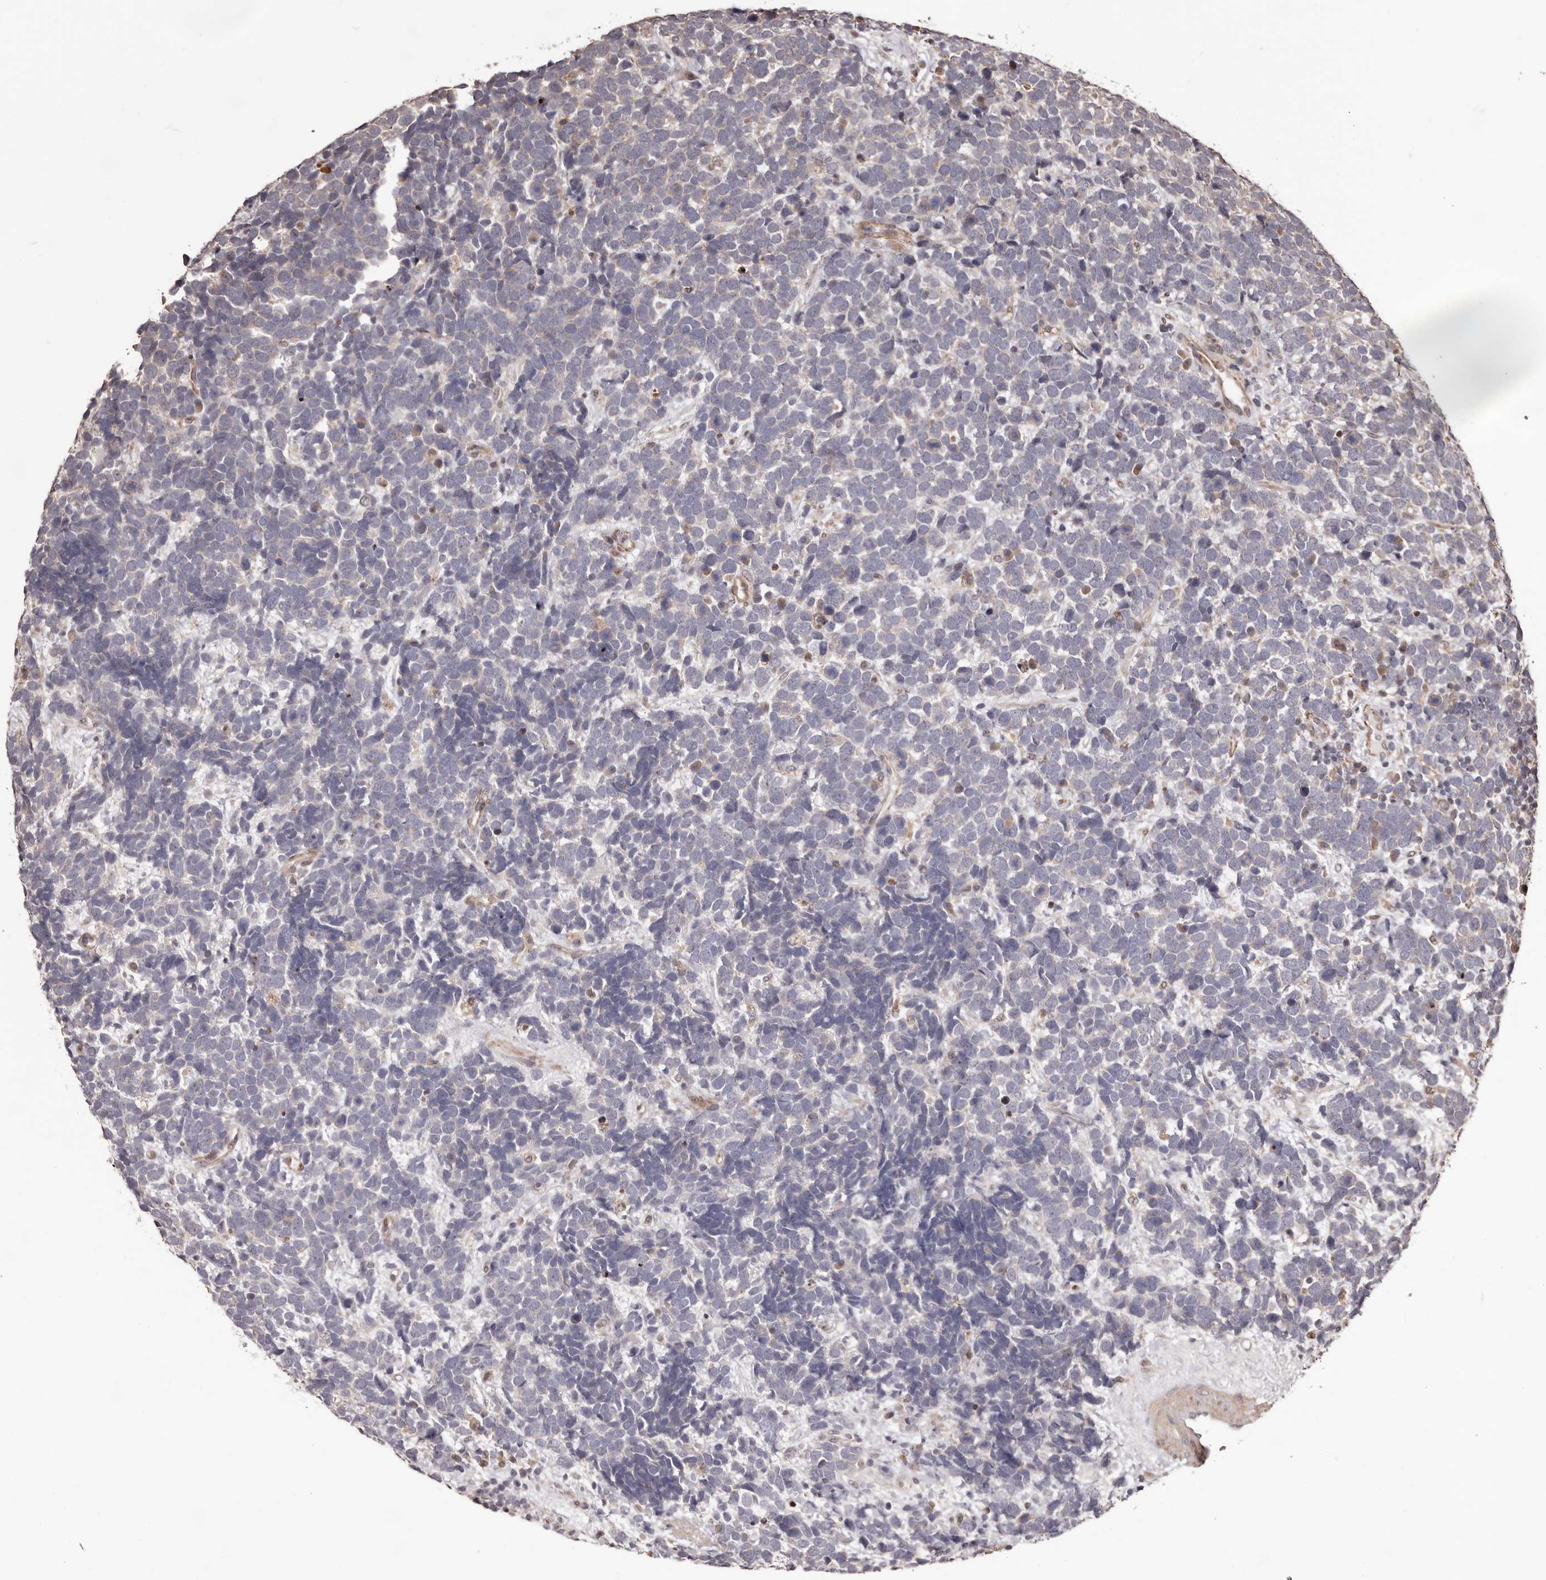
{"staining": {"intensity": "negative", "quantity": "none", "location": "none"}, "tissue": "urothelial cancer", "cell_type": "Tumor cells", "image_type": "cancer", "snomed": [{"axis": "morphology", "description": "Urothelial carcinoma, High grade"}, {"axis": "topography", "description": "Urinary bladder"}], "caption": "A high-resolution histopathology image shows IHC staining of urothelial cancer, which reveals no significant positivity in tumor cells.", "gene": "ZCCHC7", "patient": {"sex": "female", "age": 82}}